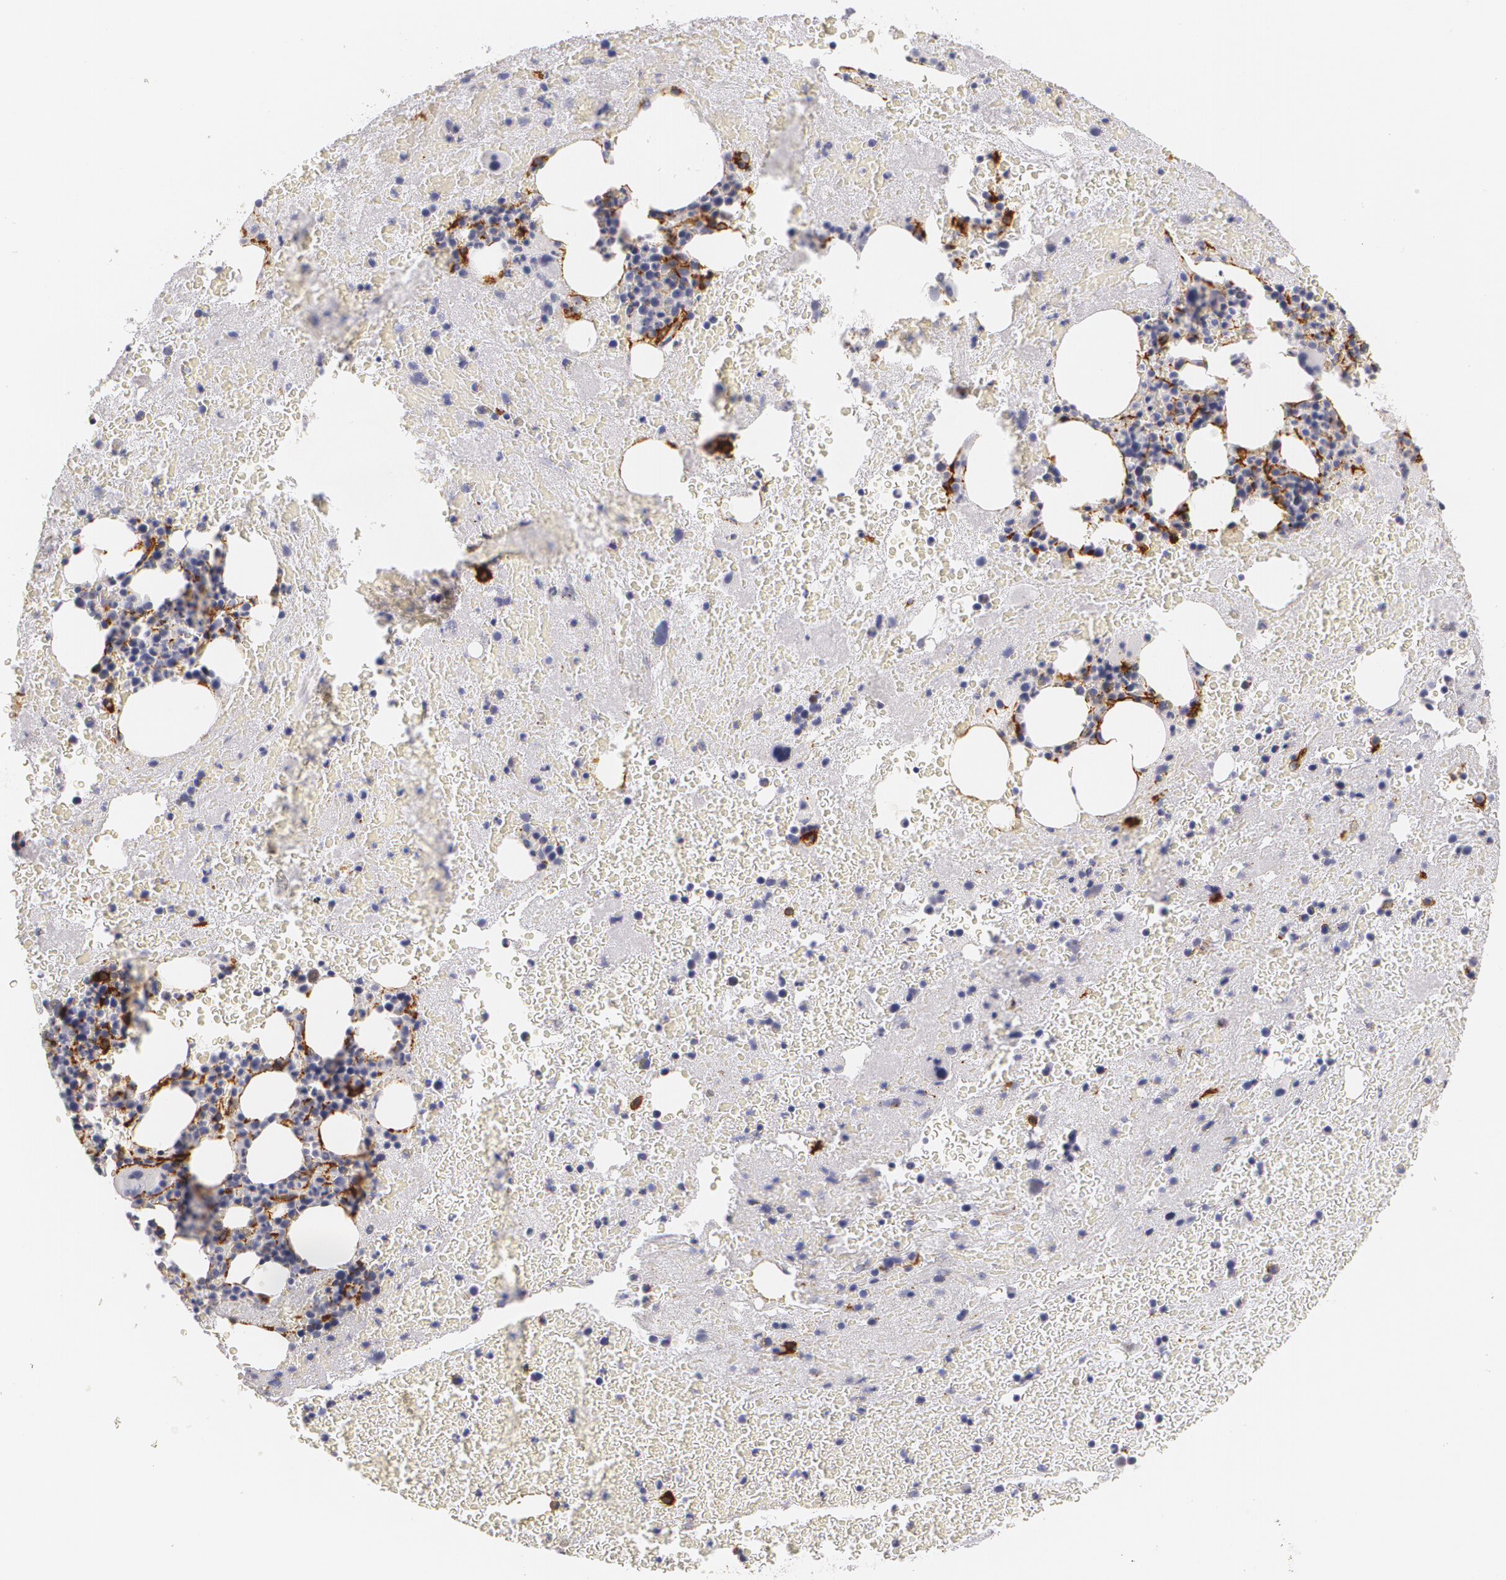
{"staining": {"intensity": "negative", "quantity": "none", "location": "none"}, "tissue": "bone marrow", "cell_type": "Hematopoietic cells", "image_type": "normal", "snomed": [{"axis": "morphology", "description": "Normal tissue, NOS"}, {"axis": "topography", "description": "Bone marrow"}], "caption": "Protein analysis of normal bone marrow reveals no significant staining in hematopoietic cells. (Stains: DAB (3,3'-diaminobenzidine) immunohistochemistry with hematoxylin counter stain, Microscopy: brightfield microscopy at high magnification).", "gene": "NGFR", "patient": {"sex": "male", "age": 76}}